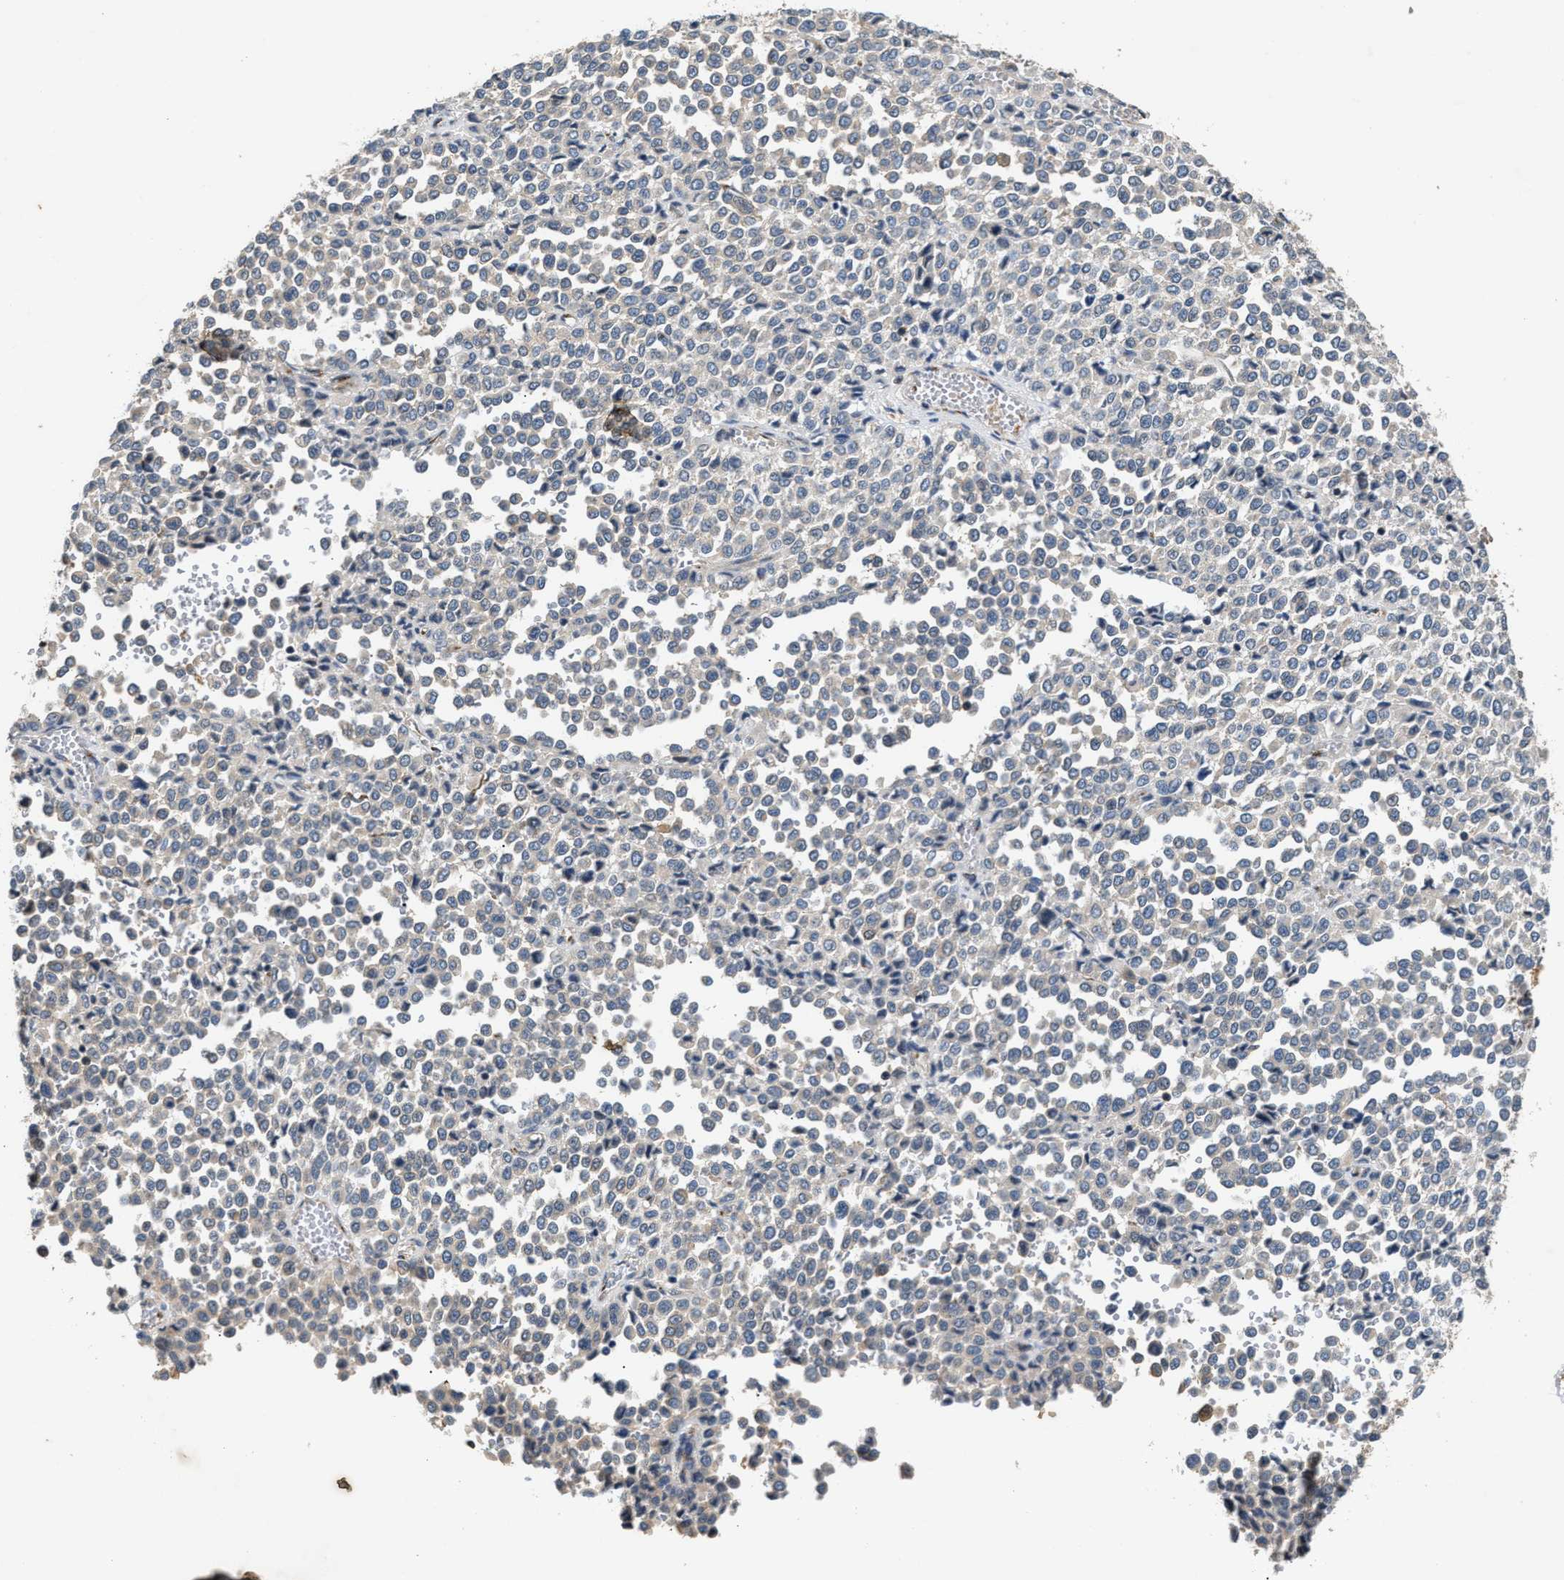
{"staining": {"intensity": "negative", "quantity": "none", "location": "none"}, "tissue": "melanoma", "cell_type": "Tumor cells", "image_type": "cancer", "snomed": [{"axis": "morphology", "description": "Malignant melanoma, Metastatic site"}, {"axis": "topography", "description": "Pancreas"}], "caption": "Immunohistochemistry of melanoma reveals no positivity in tumor cells. (Brightfield microscopy of DAB (3,3'-diaminobenzidine) immunohistochemistry at high magnification).", "gene": "CHUK", "patient": {"sex": "female", "age": 30}}